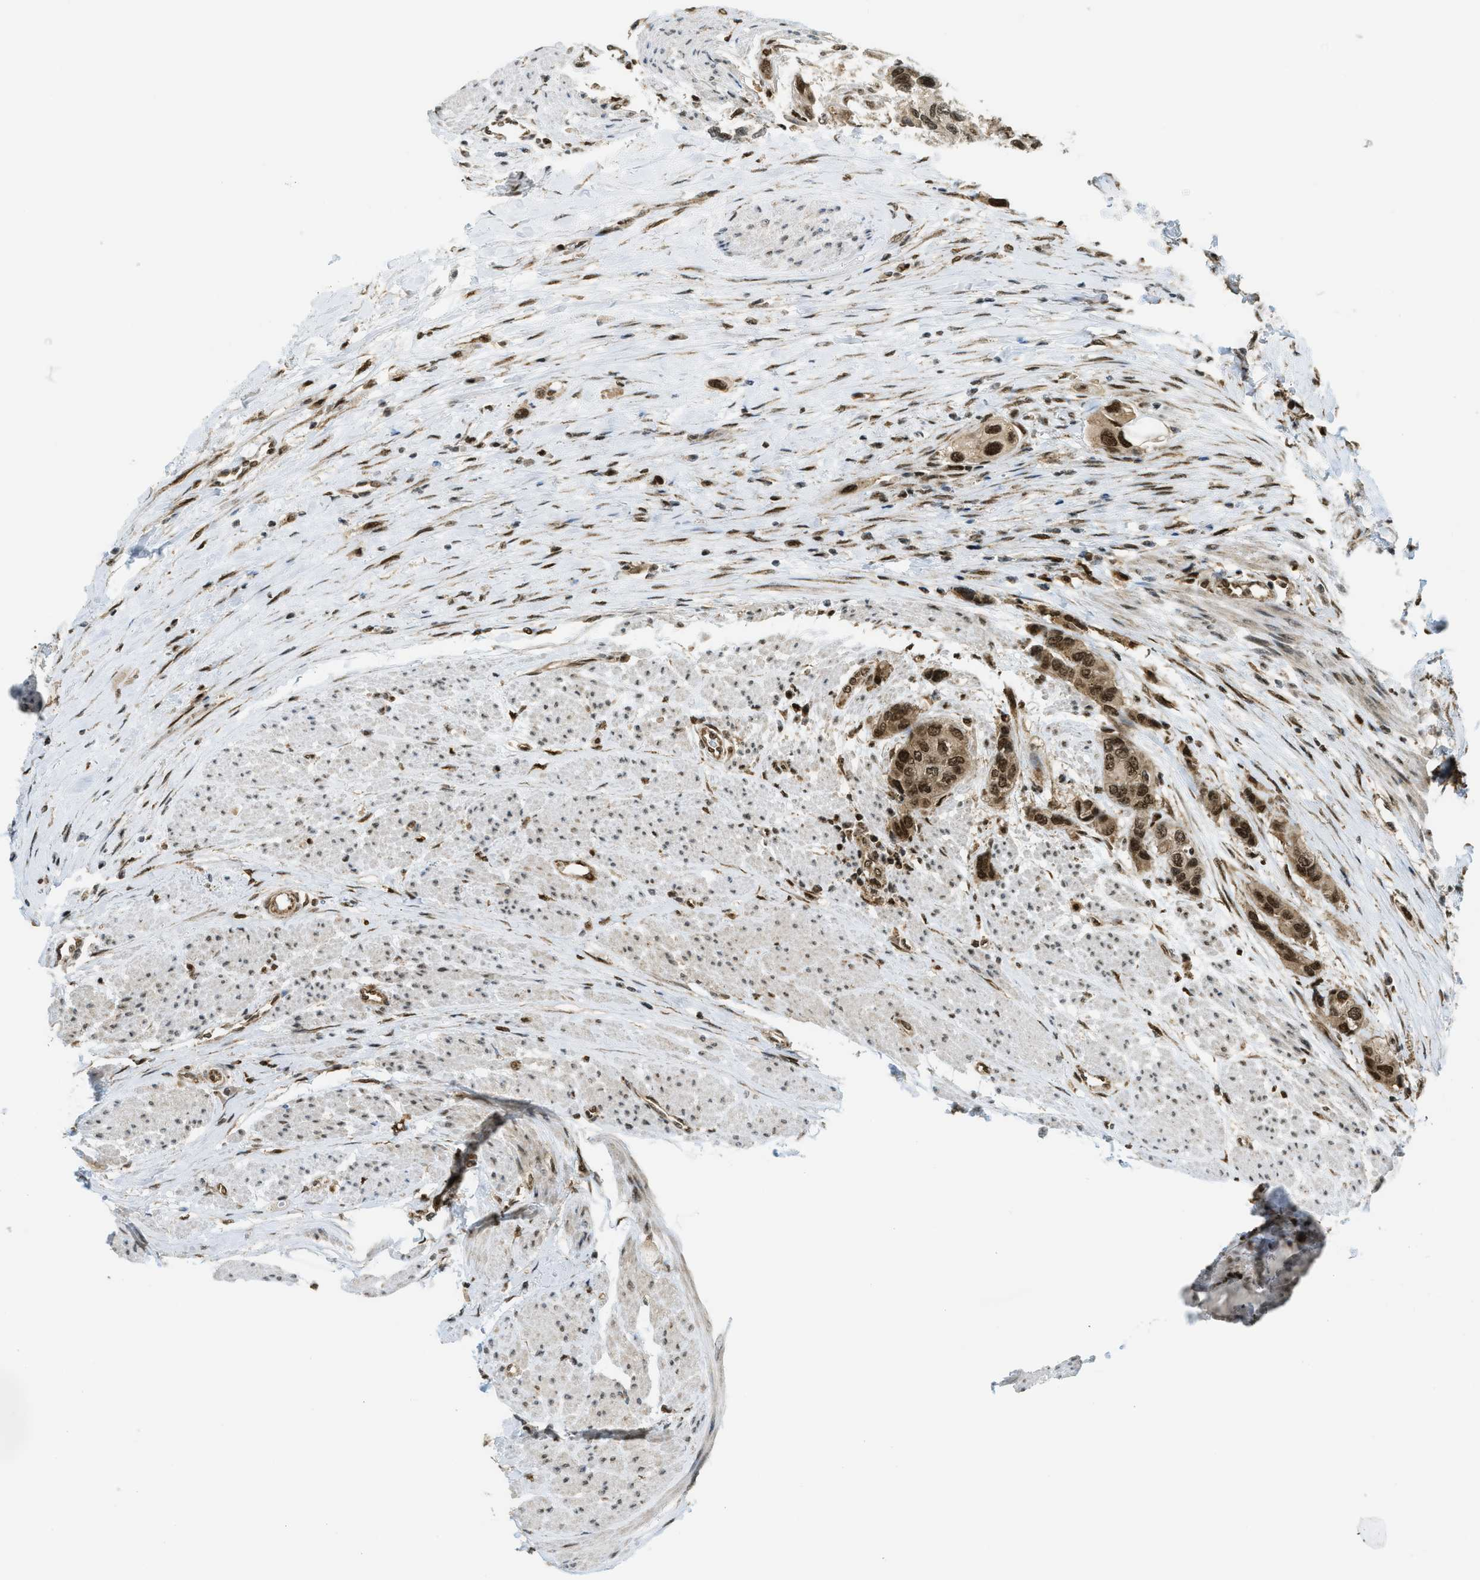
{"staining": {"intensity": "strong", "quantity": ">75%", "location": "cytoplasmic/membranous,nuclear"}, "tissue": "urothelial cancer", "cell_type": "Tumor cells", "image_type": "cancer", "snomed": [{"axis": "morphology", "description": "Urothelial carcinoma, High grade"}, {"axis": "topography", "description": "Urinary bladder"}], "caption": "Human urothelial carcinoma (high-grade) stained for a protein (brown) shows strong cytoplasmic/membranous and nuclear positive expression in approximately >75% of tumor cells.", "gene": "TNPO1", "patient": {"sex": "female", "age": 56}}